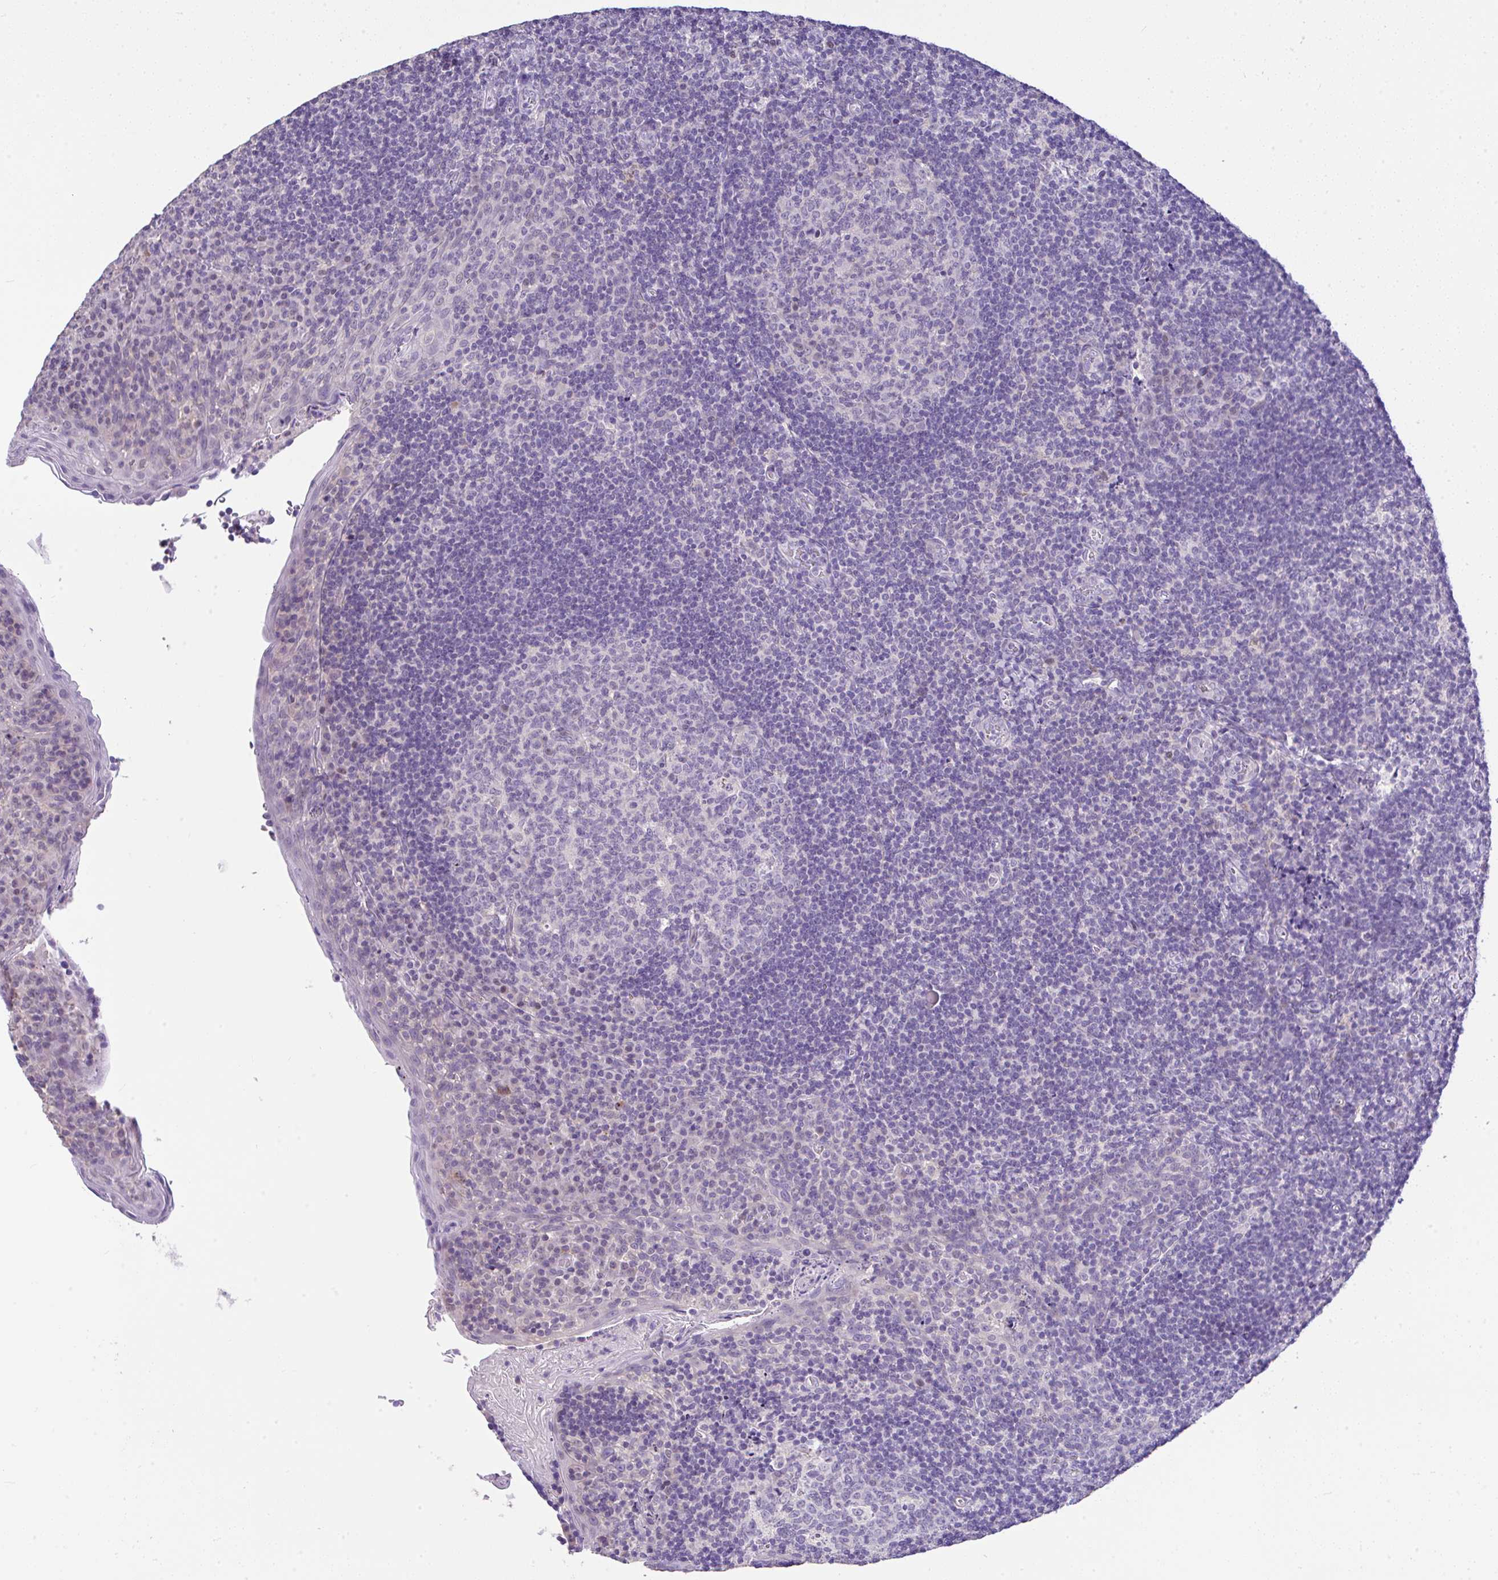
{"staining": {"intensity": "negative", "quantity": "none", "location": "none"}, "tissue": "tonsil", "cell_type": "Germinal center cells", "image_type": "normal", "snomed": [{"axis": "morphology", "description": "Normal tissue, NOS"}, {"axis": "topography", "description": "Tonsil"}], "caption": "IHC micrograph of unremarkable tonsil stained for a protein (brown), which shows no positivity in germinal center cells.", "gene": "CTU1", "patient": {"sex": "male", "age": 17}}